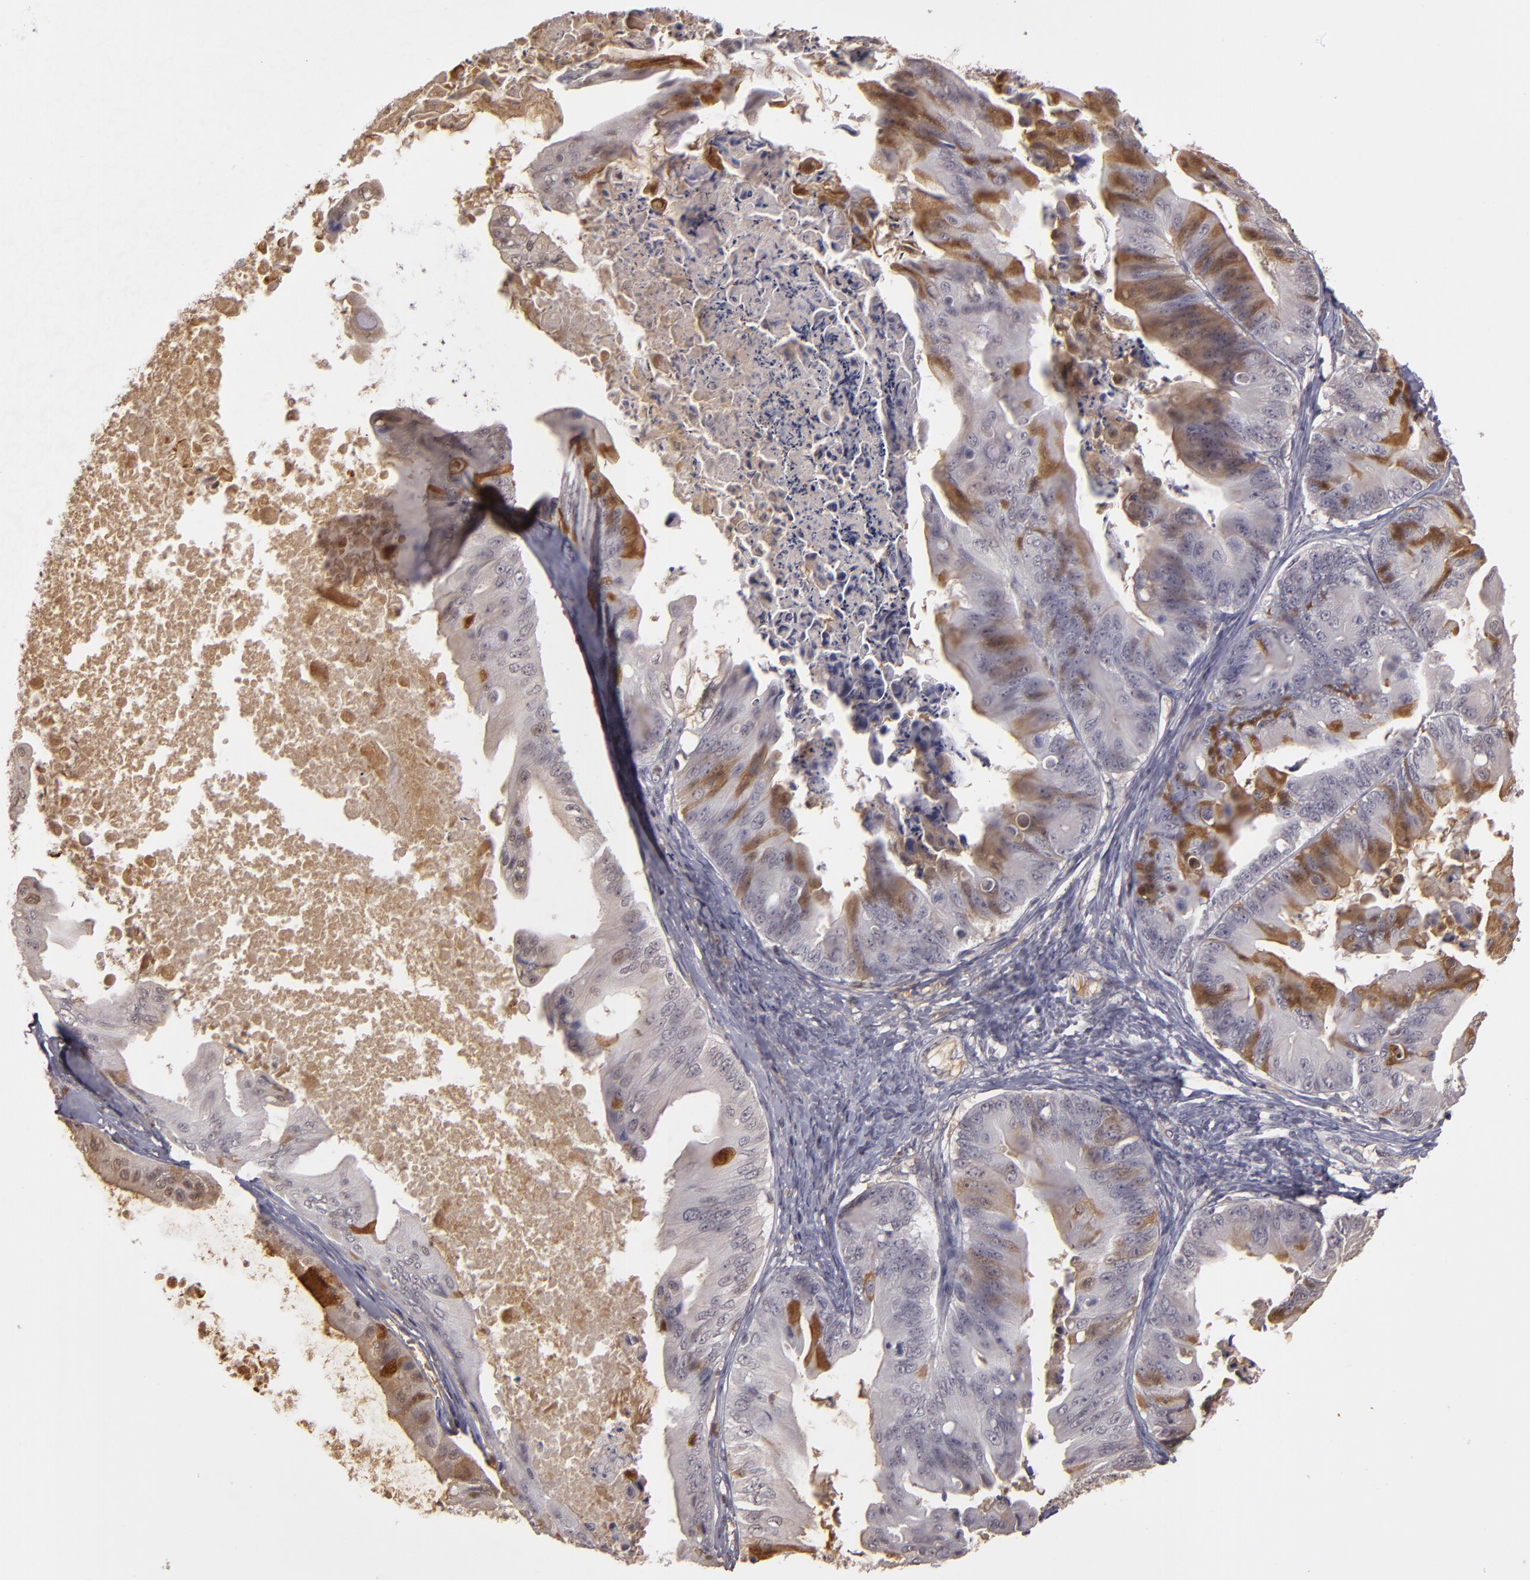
{"staining": {"intensity": "moderate", "quantity": "25%-75%", "location": "cytoplasmic/membranous"}, "tissue": "ovarian cancer", "cell_type": "Tumor cells", "image_type": "cancer", "snomed": [{"axis": "morphology", "description": "Cystadenocarcinoma, mucinous, NOS"}, {"axis": "topography", "description": "Ovary"}], "caption": "Human mucinous cystadenocarcinoma (ovarian) stained with a brown dye demonstrates moderate cytoplasmic/membranous positive expression in about 25%-75% of tumor cells.", "gene": "LRG1", "patient": {"sex": "female", "age": 37}}